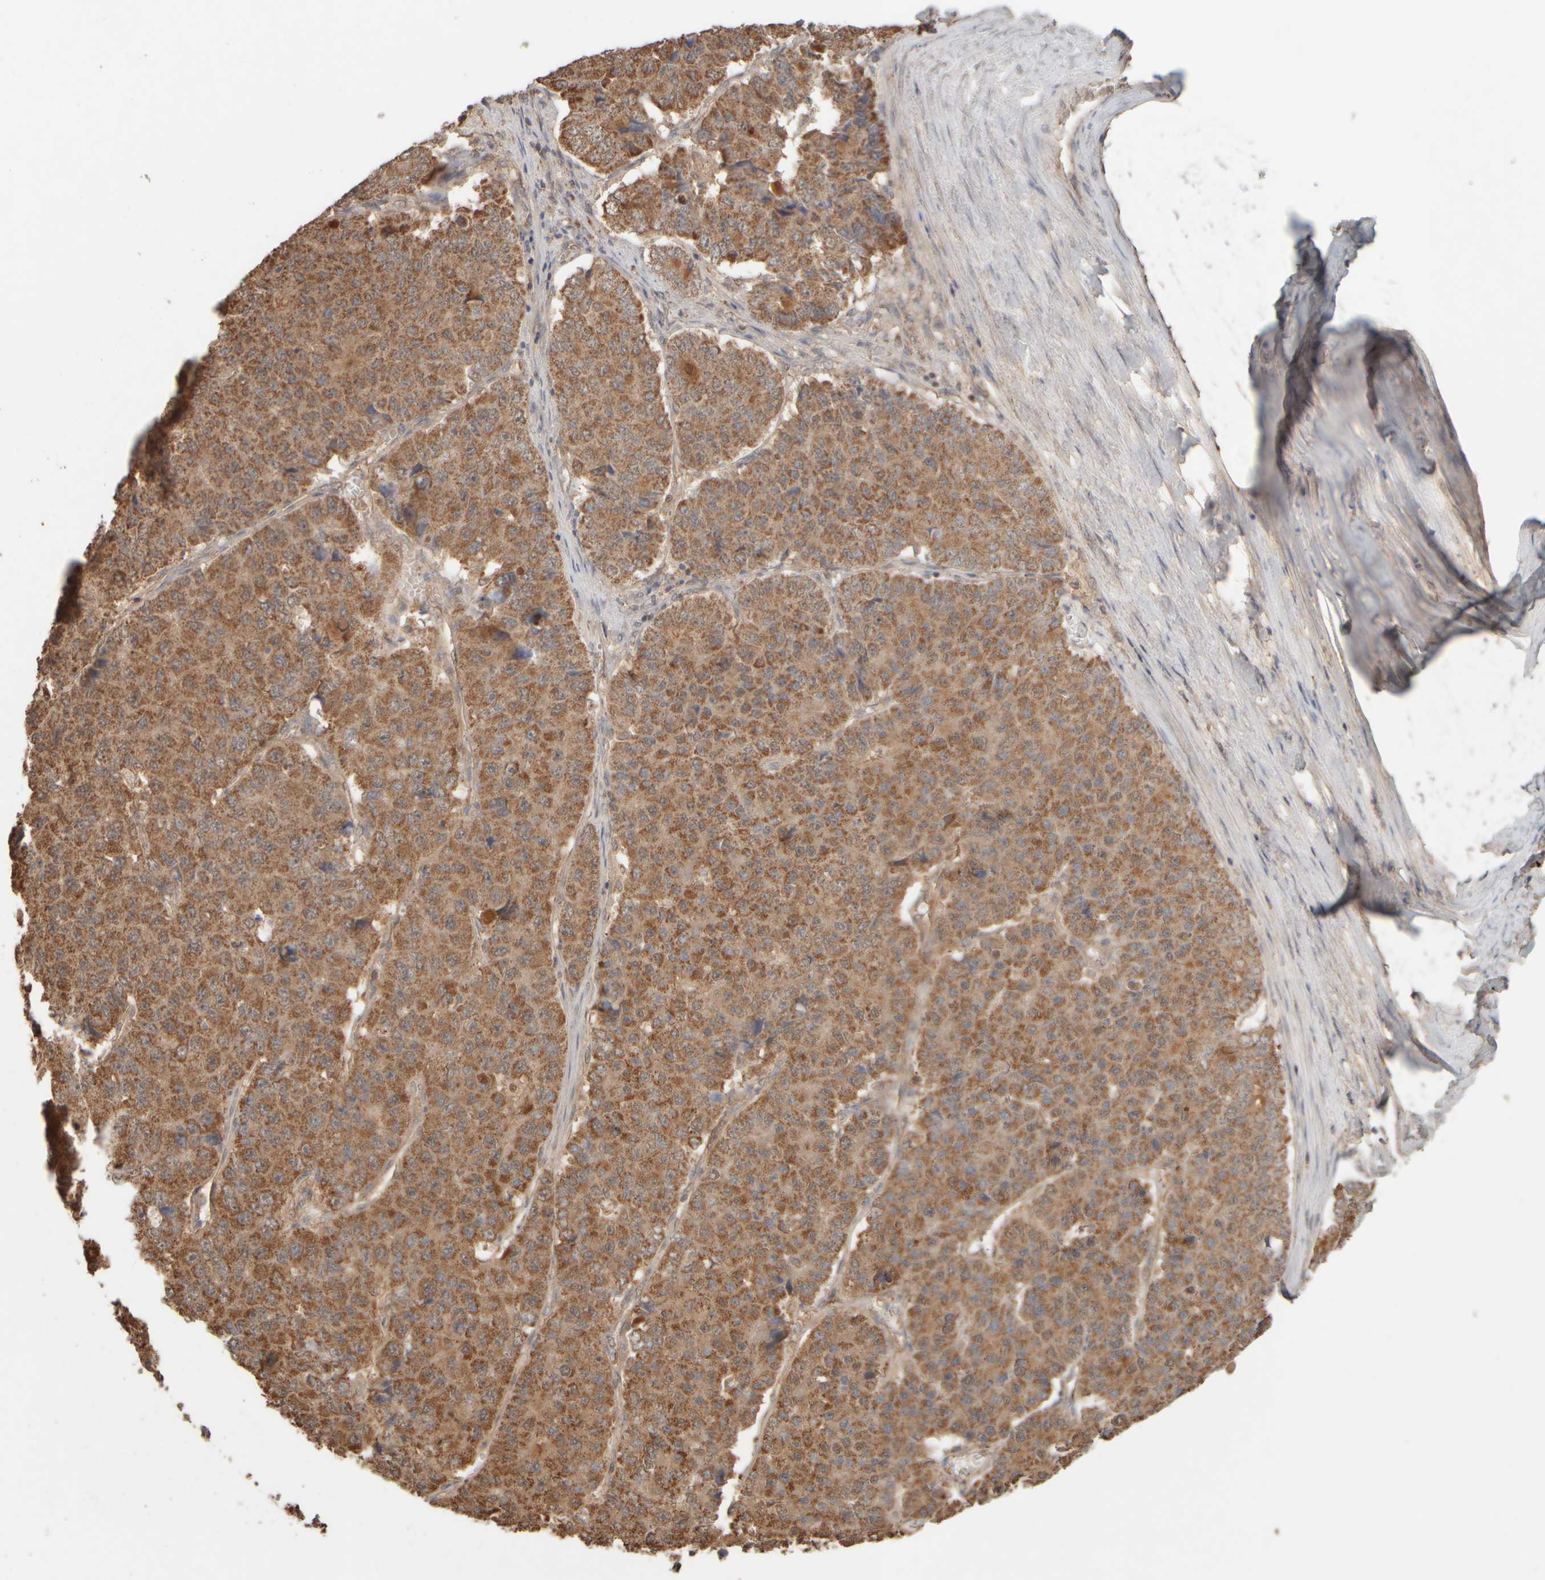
{"staining": {"intensity": "moderate", "quantity": ">75%", "location": "cytoplasmic/membranous"}, "tissue": "pancreatic cancer", "cell_type": "Tumor cells", "image_type": "cancer", "snomed": [{"axis": "morphology", "description": "Adenocarcinoma, NOS"}, {"axis": "topography", "description": "Pancreas"}], "caption": "Pancreatic cancer stained with a brown dye displays moderate cytoplasmic/membranous positive expression in about >75% of tumor cells.", "gene": "EIF2B3", "patient": {"sex": "male", "age": 50}}